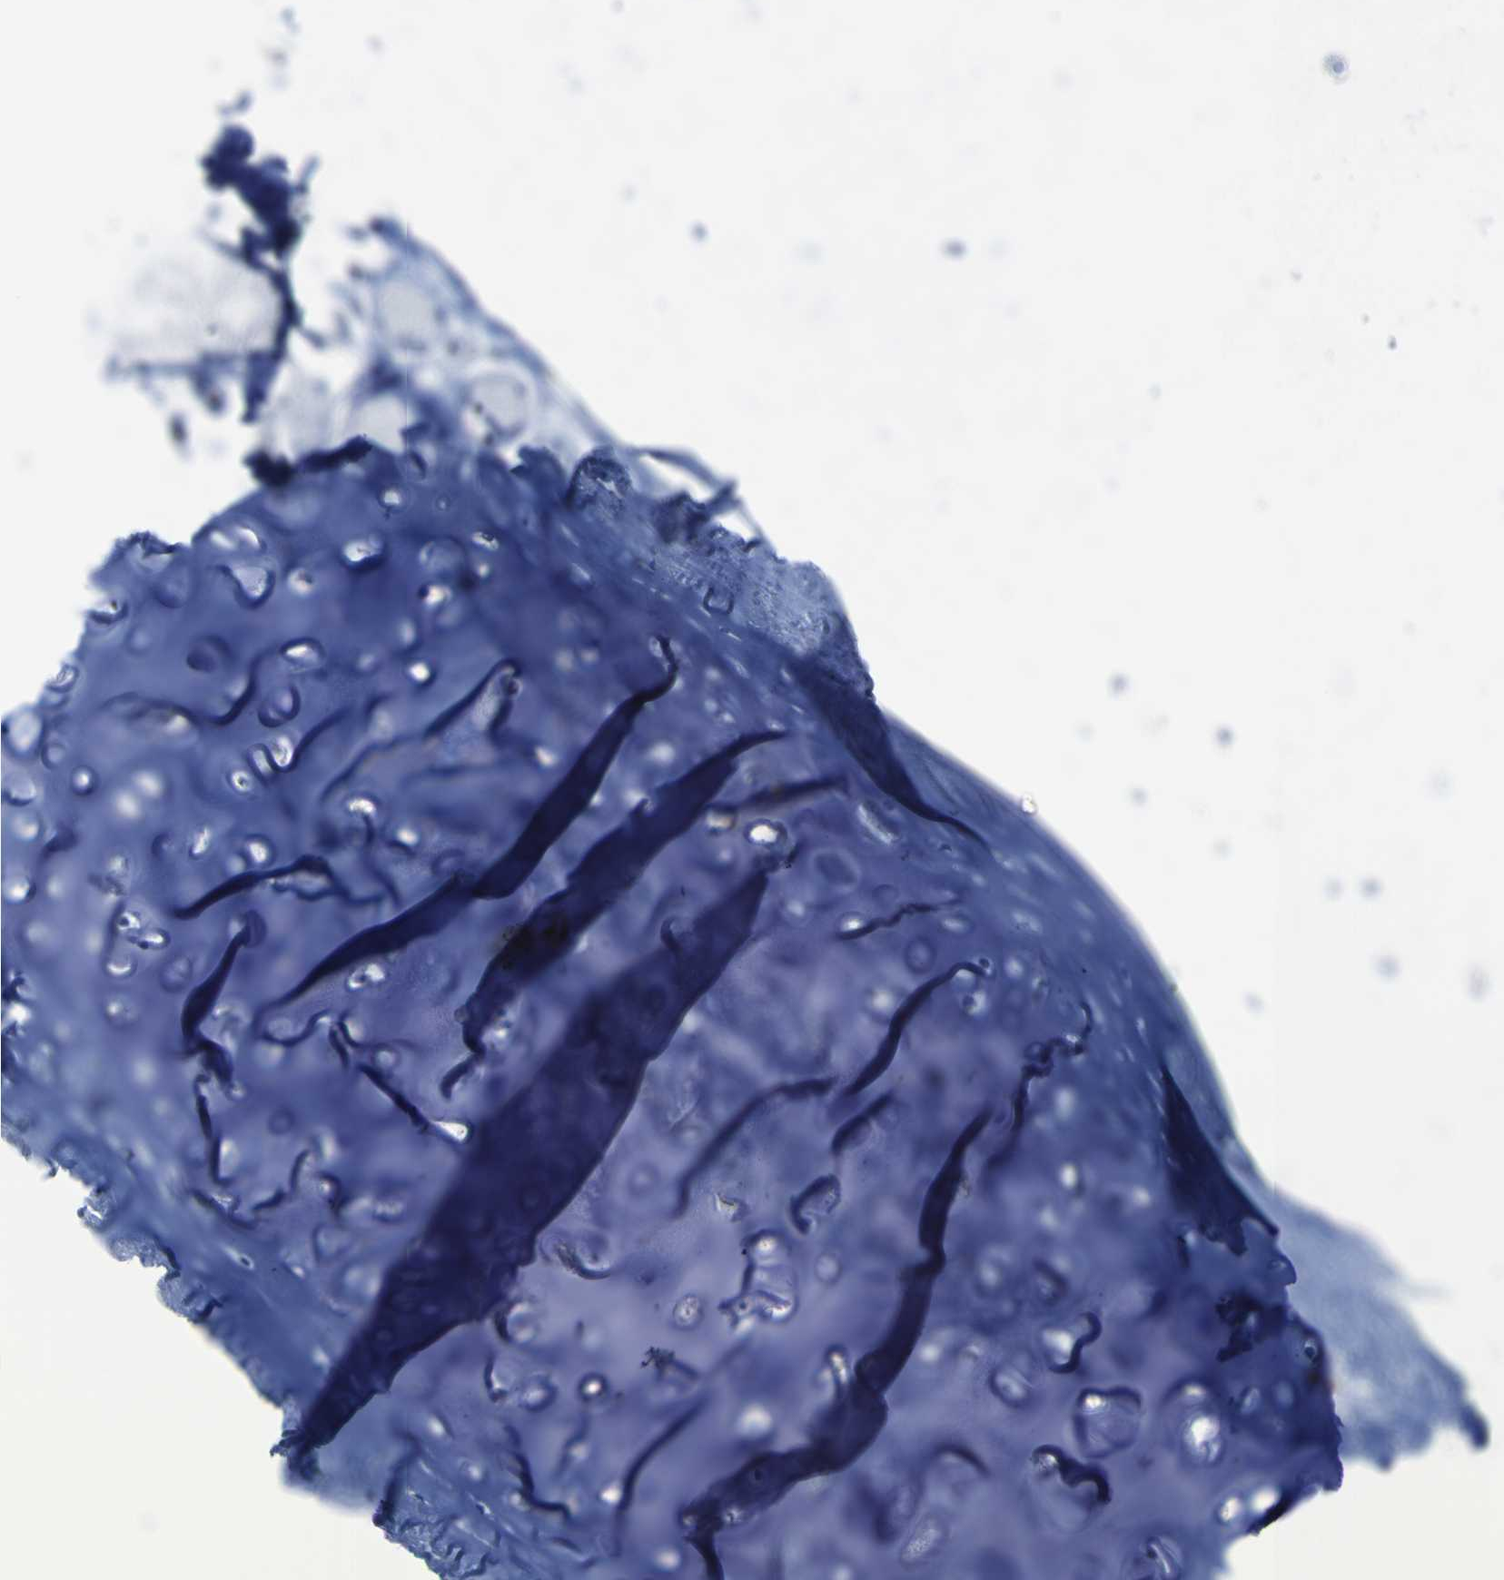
{"staining": {"intensity": "negative", "quantity": "none", "location": "none"}, "tissue": "adipose tissue", "cell_type": "Adipocytes", "image_type": "normal", "snomed": [{"axis": "morphology", "description": "Normal tissue, NOS"}, {"axis": "topography", "description": "Bronchus"}], "caption": "Immunohistochemical staining of unremarkable adipose tissue exhibits no significant expression in adipocytes.", "gene": "GCM1", "patient": {"sex": "female", "age": 73}}